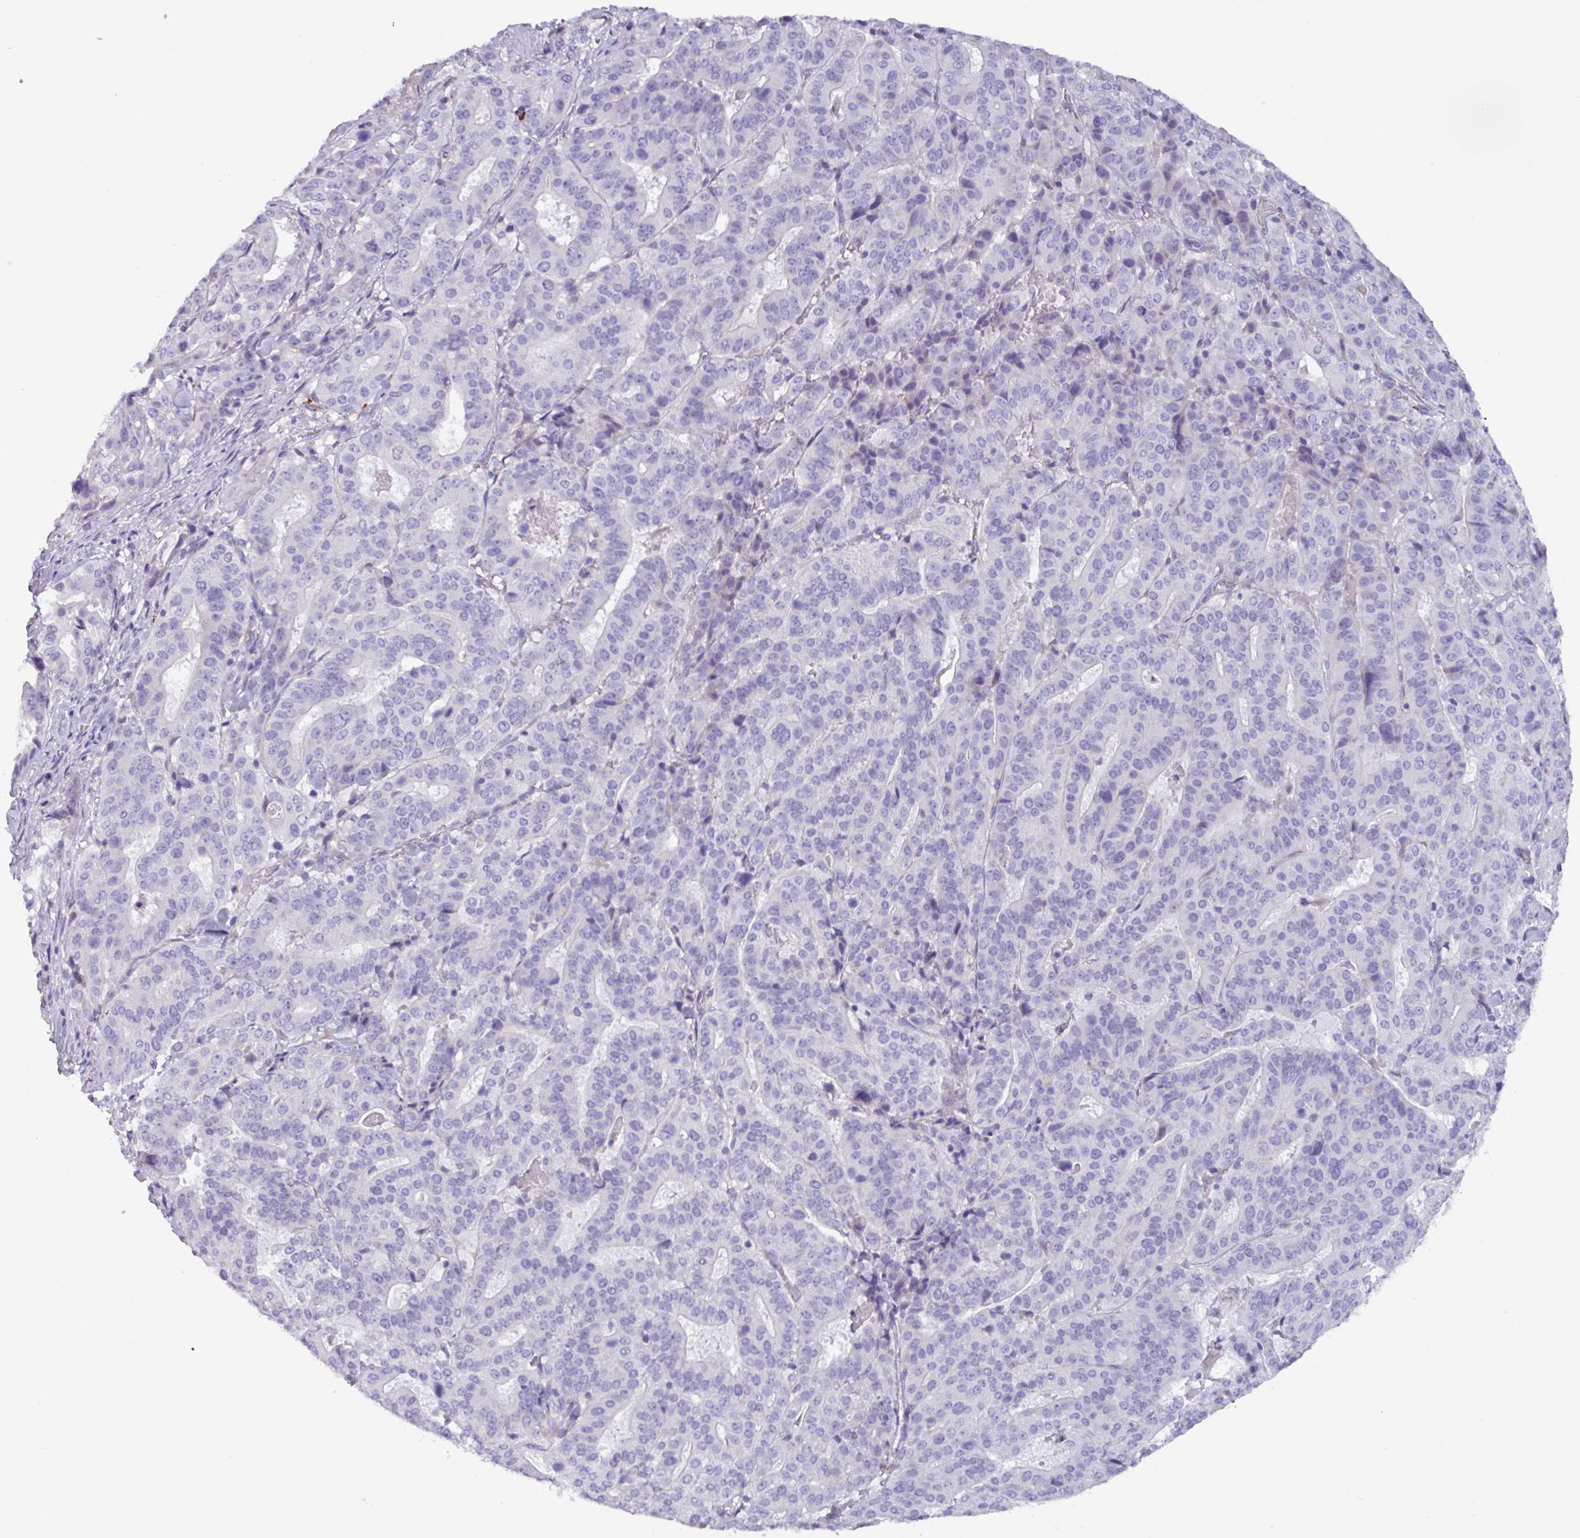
{"staining": {"intensity": "negative", "quantity": "none", "location": "none"}, "tissue": "stomach cancer", "cell_type": "Tumor cells", "image_type": "cancer", "snomed": [{"axis": "morphology", "description": "Adenocarcinoma, NOS"}, {"axis": "topography", "description": "Stomach"}], "caption": "High magnification brightfield microscopy of stomach cancer stained with DAB (brown) and counterstained with hematoxylin (blue): tumor cells show no significant positivity. The staining is performed using DAB brown chromogen with nuclei counter-stained in using hematoxylin.", "gene": "ADGRE1", "patient": {"sex": "male", "age": 48}}